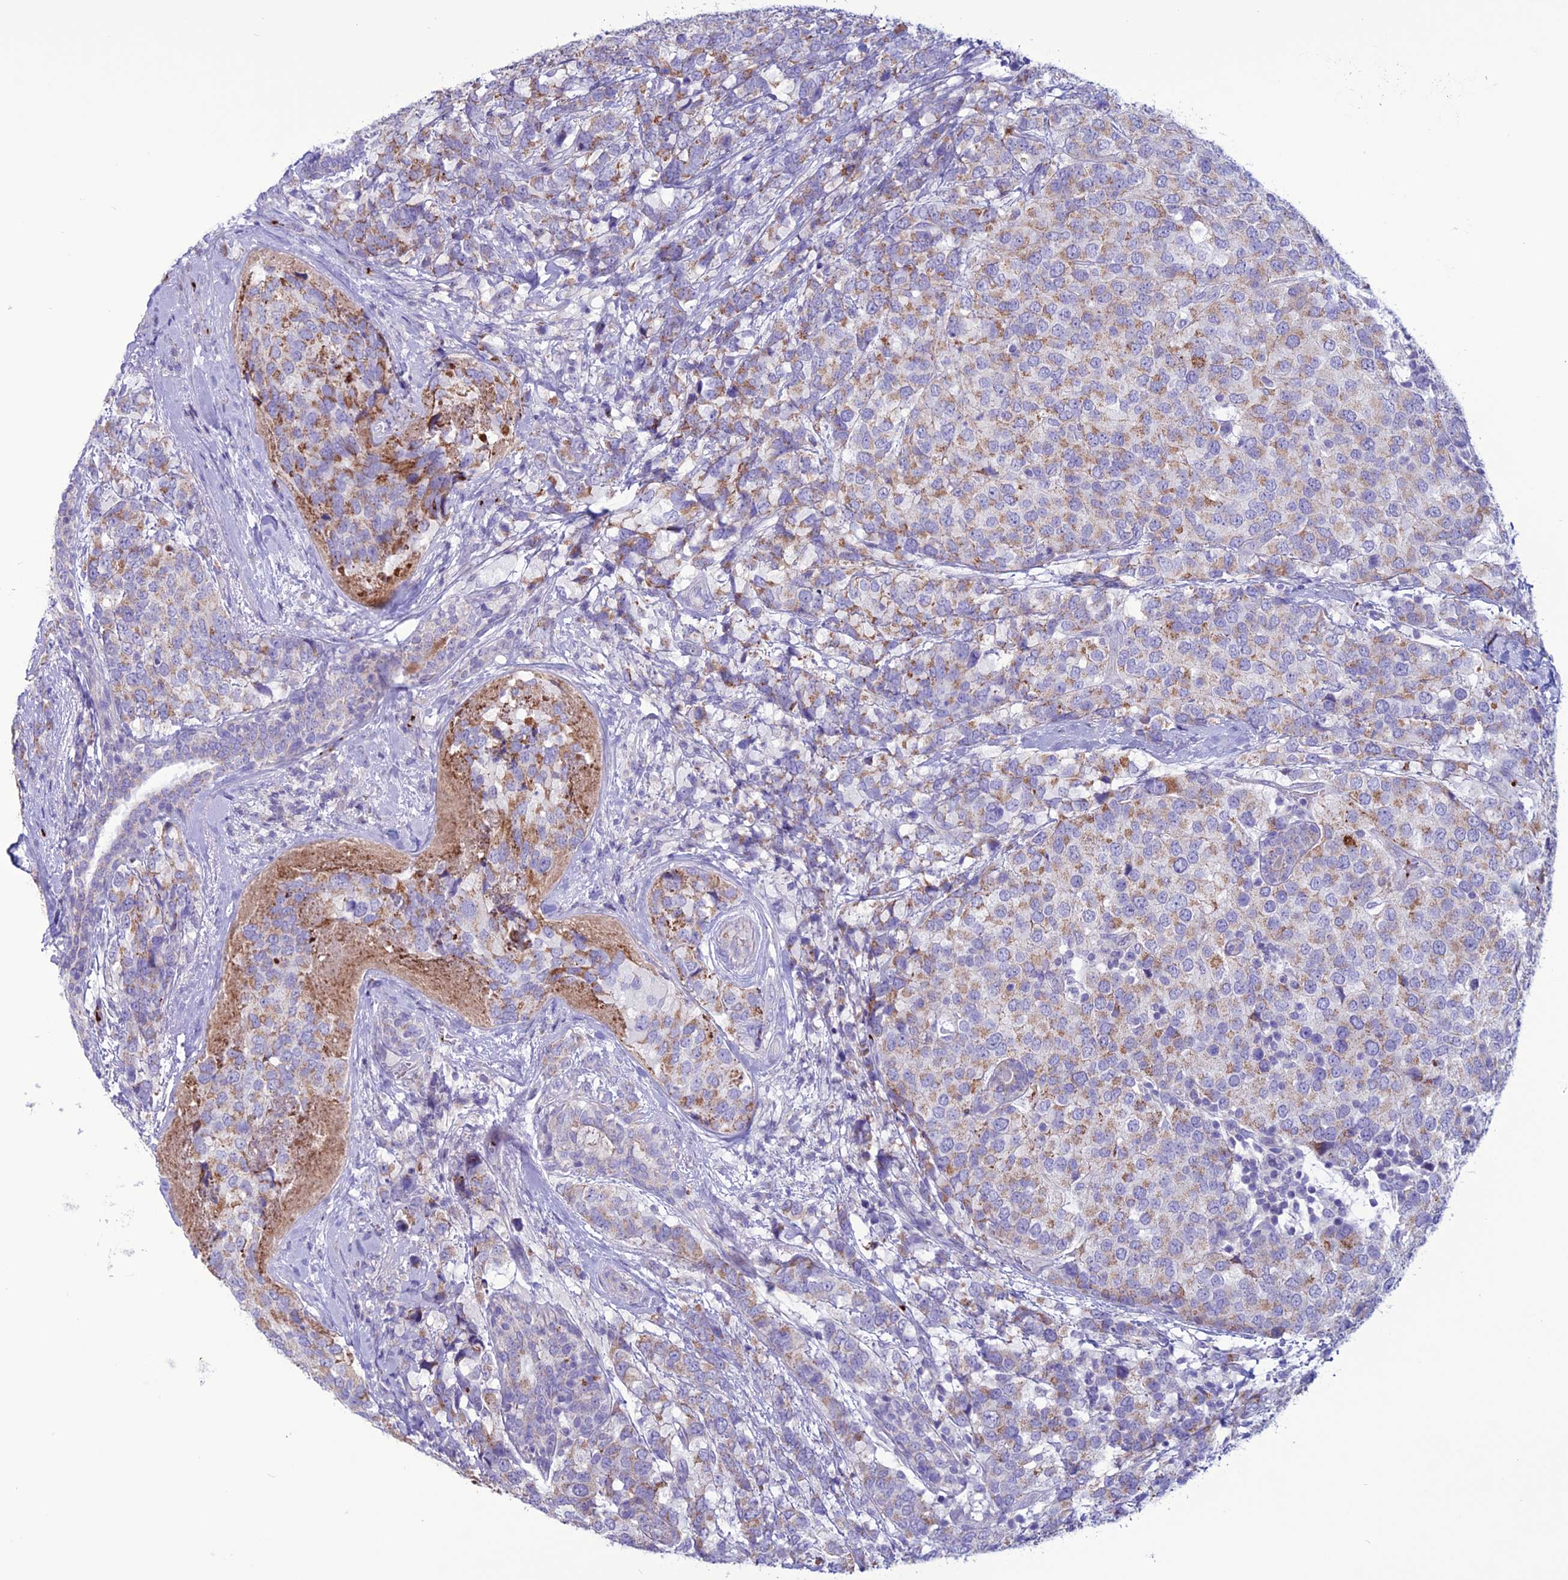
{"staining": {"intensity": "moderate", "quantity": ">75%", "location": "cytoplasmic/membranous"}, "tissue": "breast cancer", "cell_type": "Tumor cells", "image_type": "cancer", "snomed": [{"axis": "morphology", "description": "Lobular carcinoma"}, {"axis": "topography", "description": "Breast"}], "caption": "Protein analysis of breast cancer (lobular carcinoma) tissue shows moderate cytoplasmic/membranous expression in about >75% of tumor cells. The staining was performed using DAB (3,3'-diaminobenzidine) to visualize the protein expression in brown, while the nuclei were stained in blue with hematoxylin (Magnification: 20x).", "gene": "C21orf140", "patient": {"sex": "female", "age": 59}}